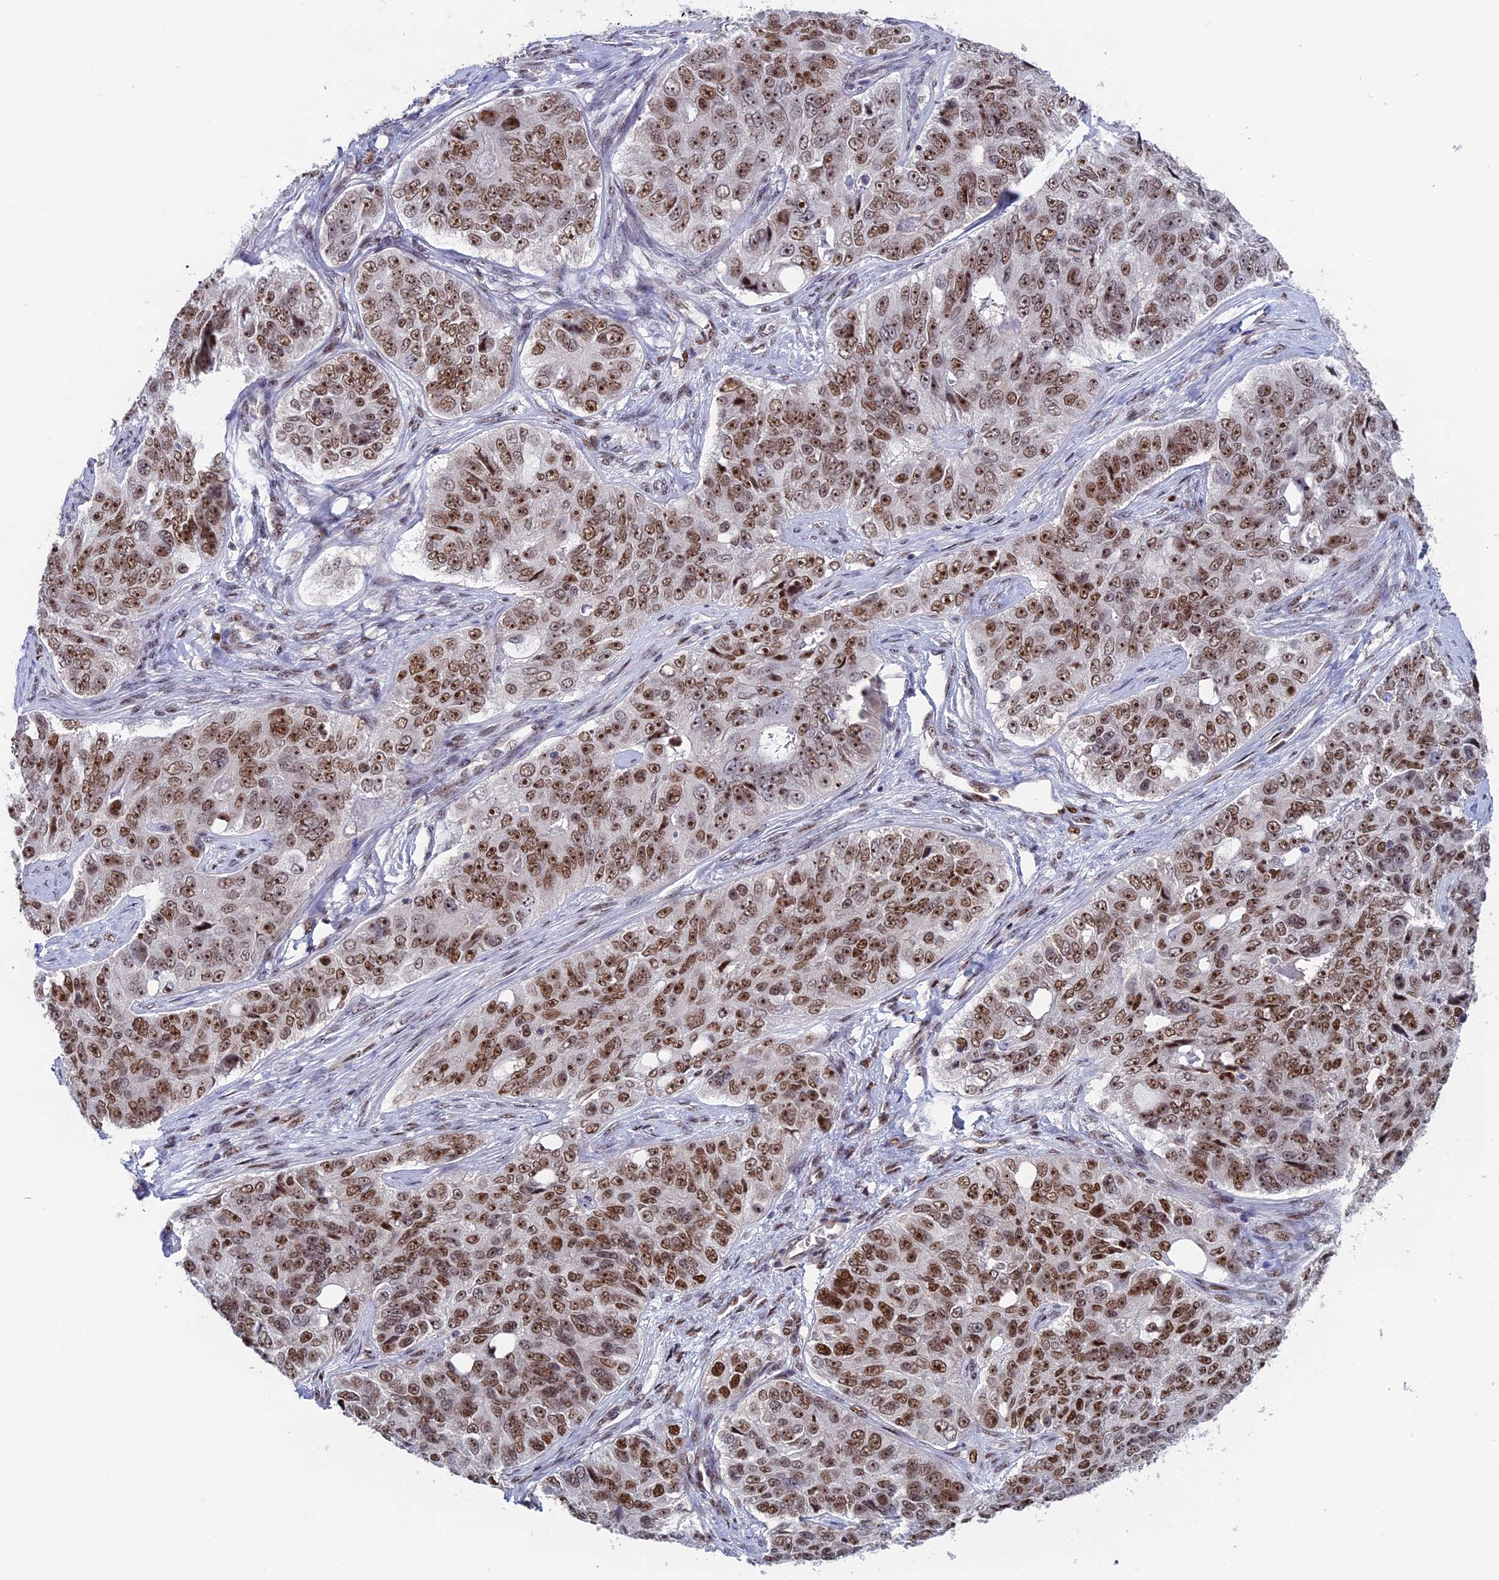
{"staining": {"intensity": "moderate", "quantity": ">75%", "location": "nuclear"}, "tissue": "ovarian cancer", "cell_type": "Tumor cells", "image_type": "cancer", "snomed": [{"axis": "morphology", "description": "Carcinoma, endometroid"}, {"axis": "topography", "description": "Ovary"}], "caption": "Ovarian cancer (endometroid carcinoma) stained for a protein exhibits moderate nuclear positivity in tumor cells.", "gene": "CCDC86", "patient": {"sex": "female", "age": 51}}